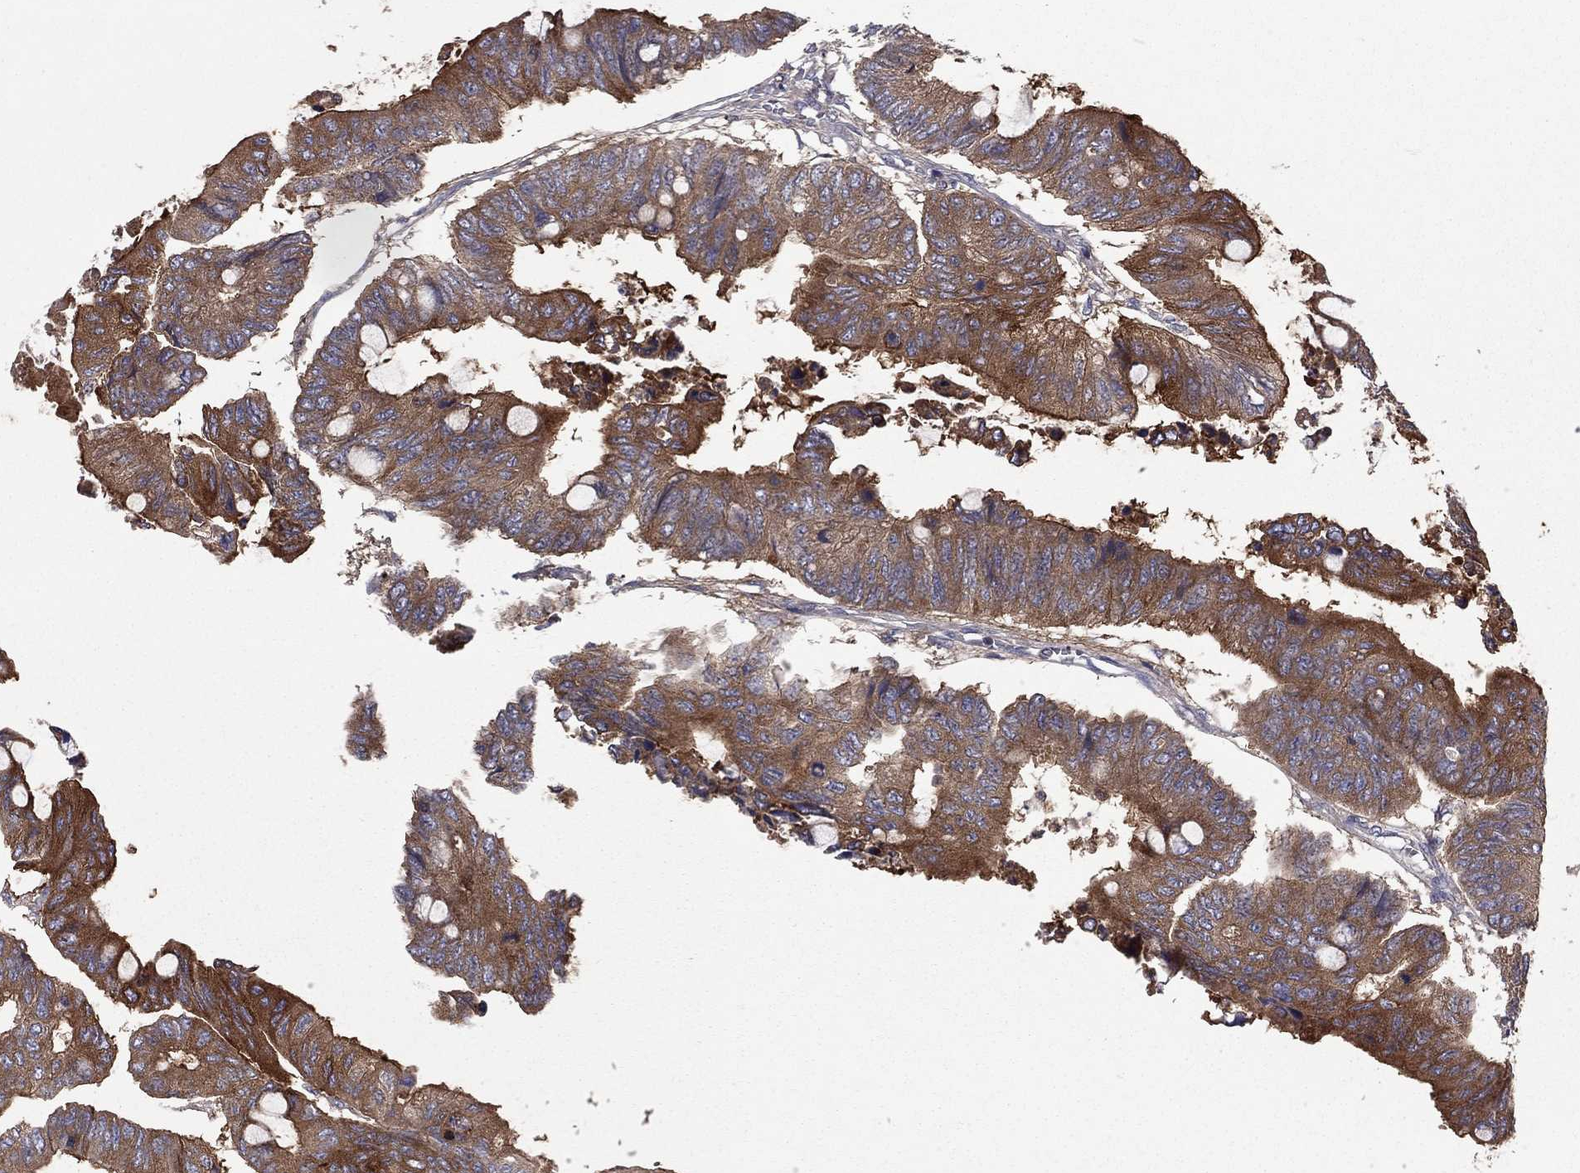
{"staining": {"intensity": "strong", "quantity": "25%-75%", "location": "cytoplasmic/membranous"}, "tissue": "colorectal cancer", "cell_type": "Tumor cells", "image_type": "cancer", "snomed": [{"axis": "morphology", "description": "Normal tissue, NOS"}, {"axis": "morphology", "description": "Adenocarcinoma, NOS"}, {"axis": "topography", "description": "Rectum"}, {"axis": "topography", "description": "Peripheral nerve tissue"}], "caption": "Human colorectal adenocarcinoma stained for a protein (brown) reveals strong cytoplasmic/membranous positive positivity in approximately 25%-75% of tumor cells.", "gene": "RNF123", "patient": {"sex": "male", "age": 92}}